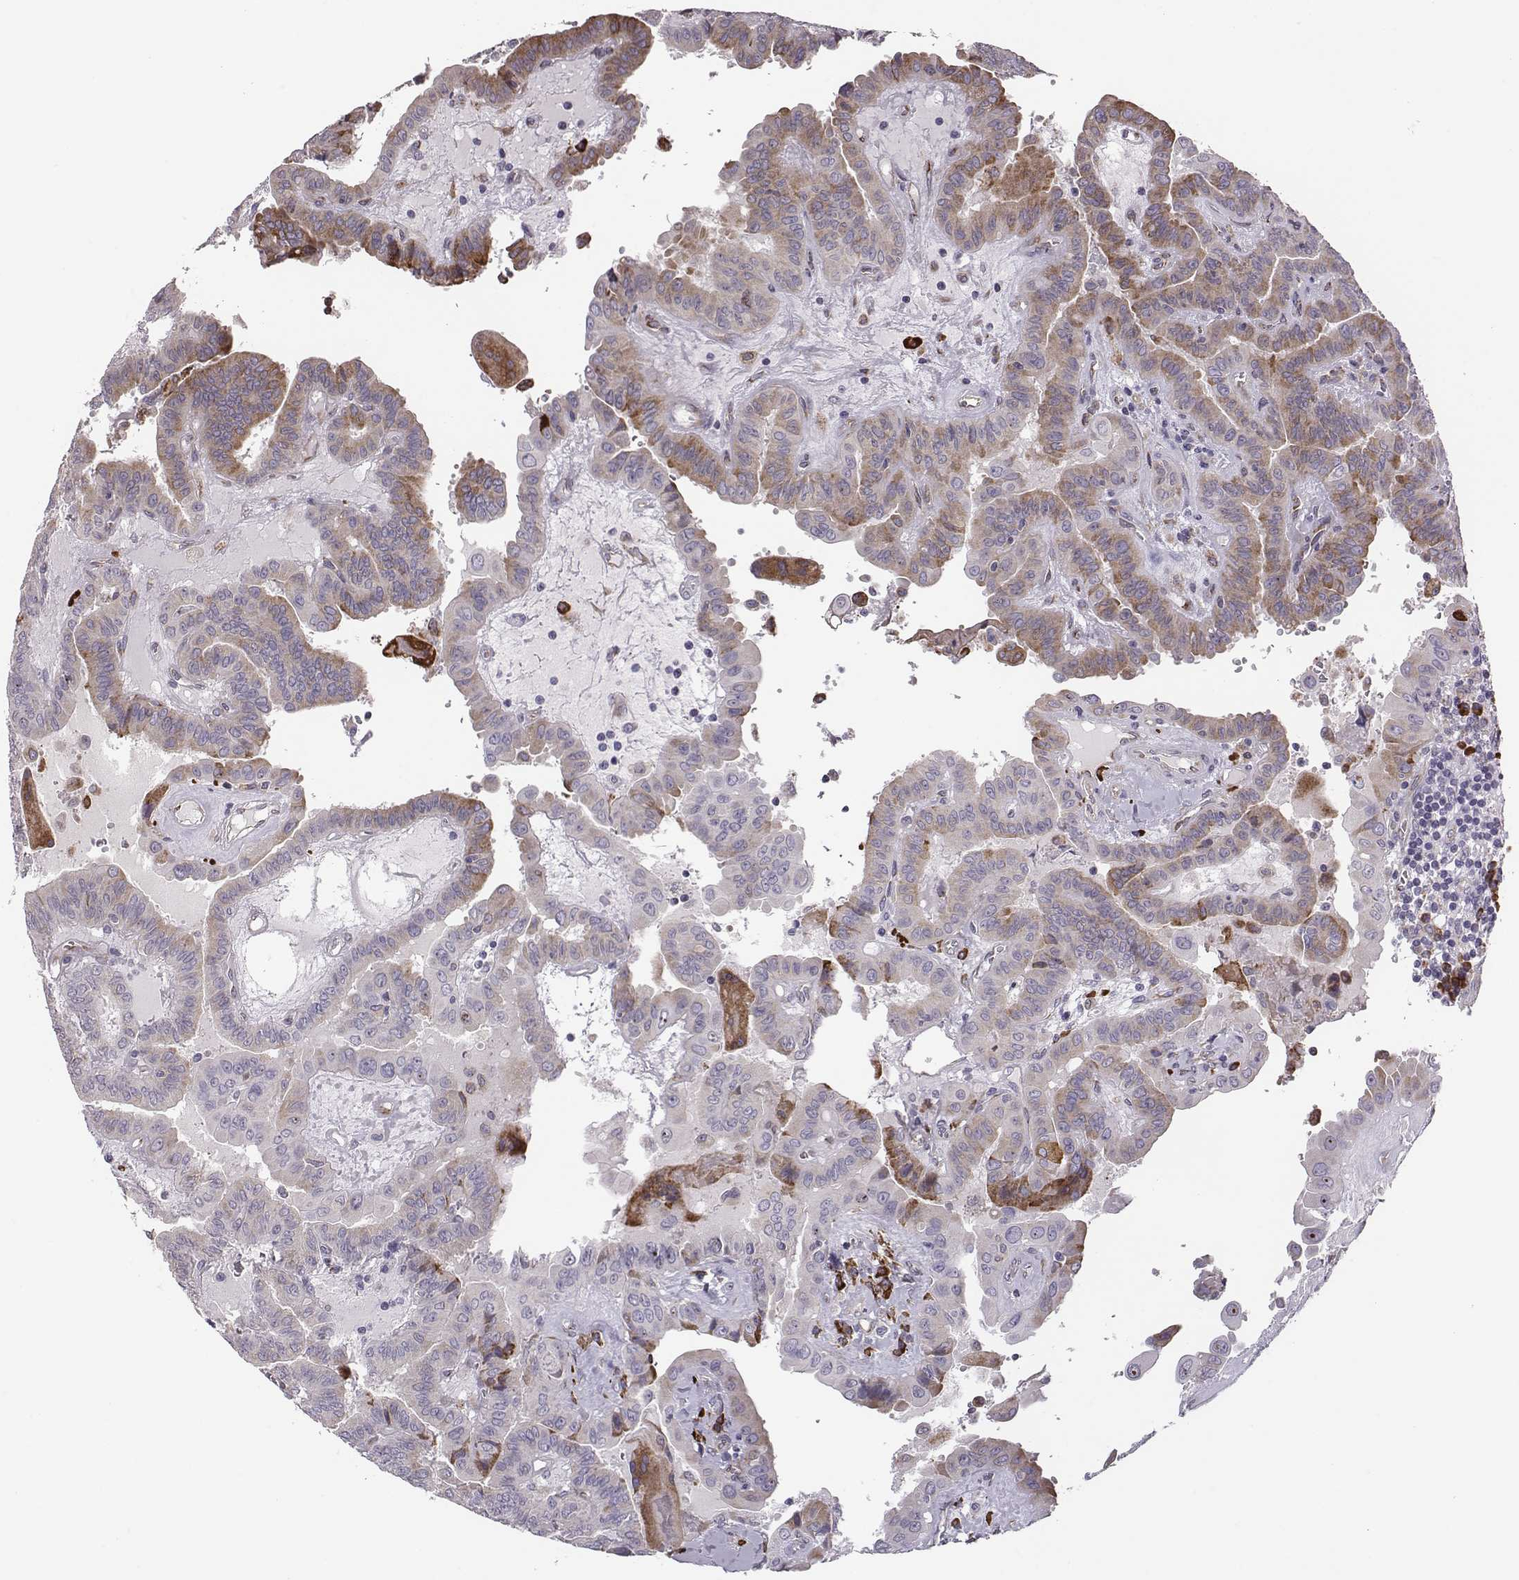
{"staining": {"intensity": "moderate", "quantity": "25%-75%", "location": "cytoplasmic/membranous"}, "tissue": "thyroid cancer", "cell_type": "Tumor cells", "image_type": "cancer", "snomed": [{"axis": "morphology", "description": "Papillary adenocarcinoma, NOS"}, {"axis": "topography", "description": "Thyroid gland"}], "caption": "The image reveals staining of thyroid papillary adenocarcinoma, revealing moderate cytoplasmic/membranous protein expression (brown color) within tumor cells.", "gene": "SELENOI", "patient": {"sex": "female", "age": 37}}